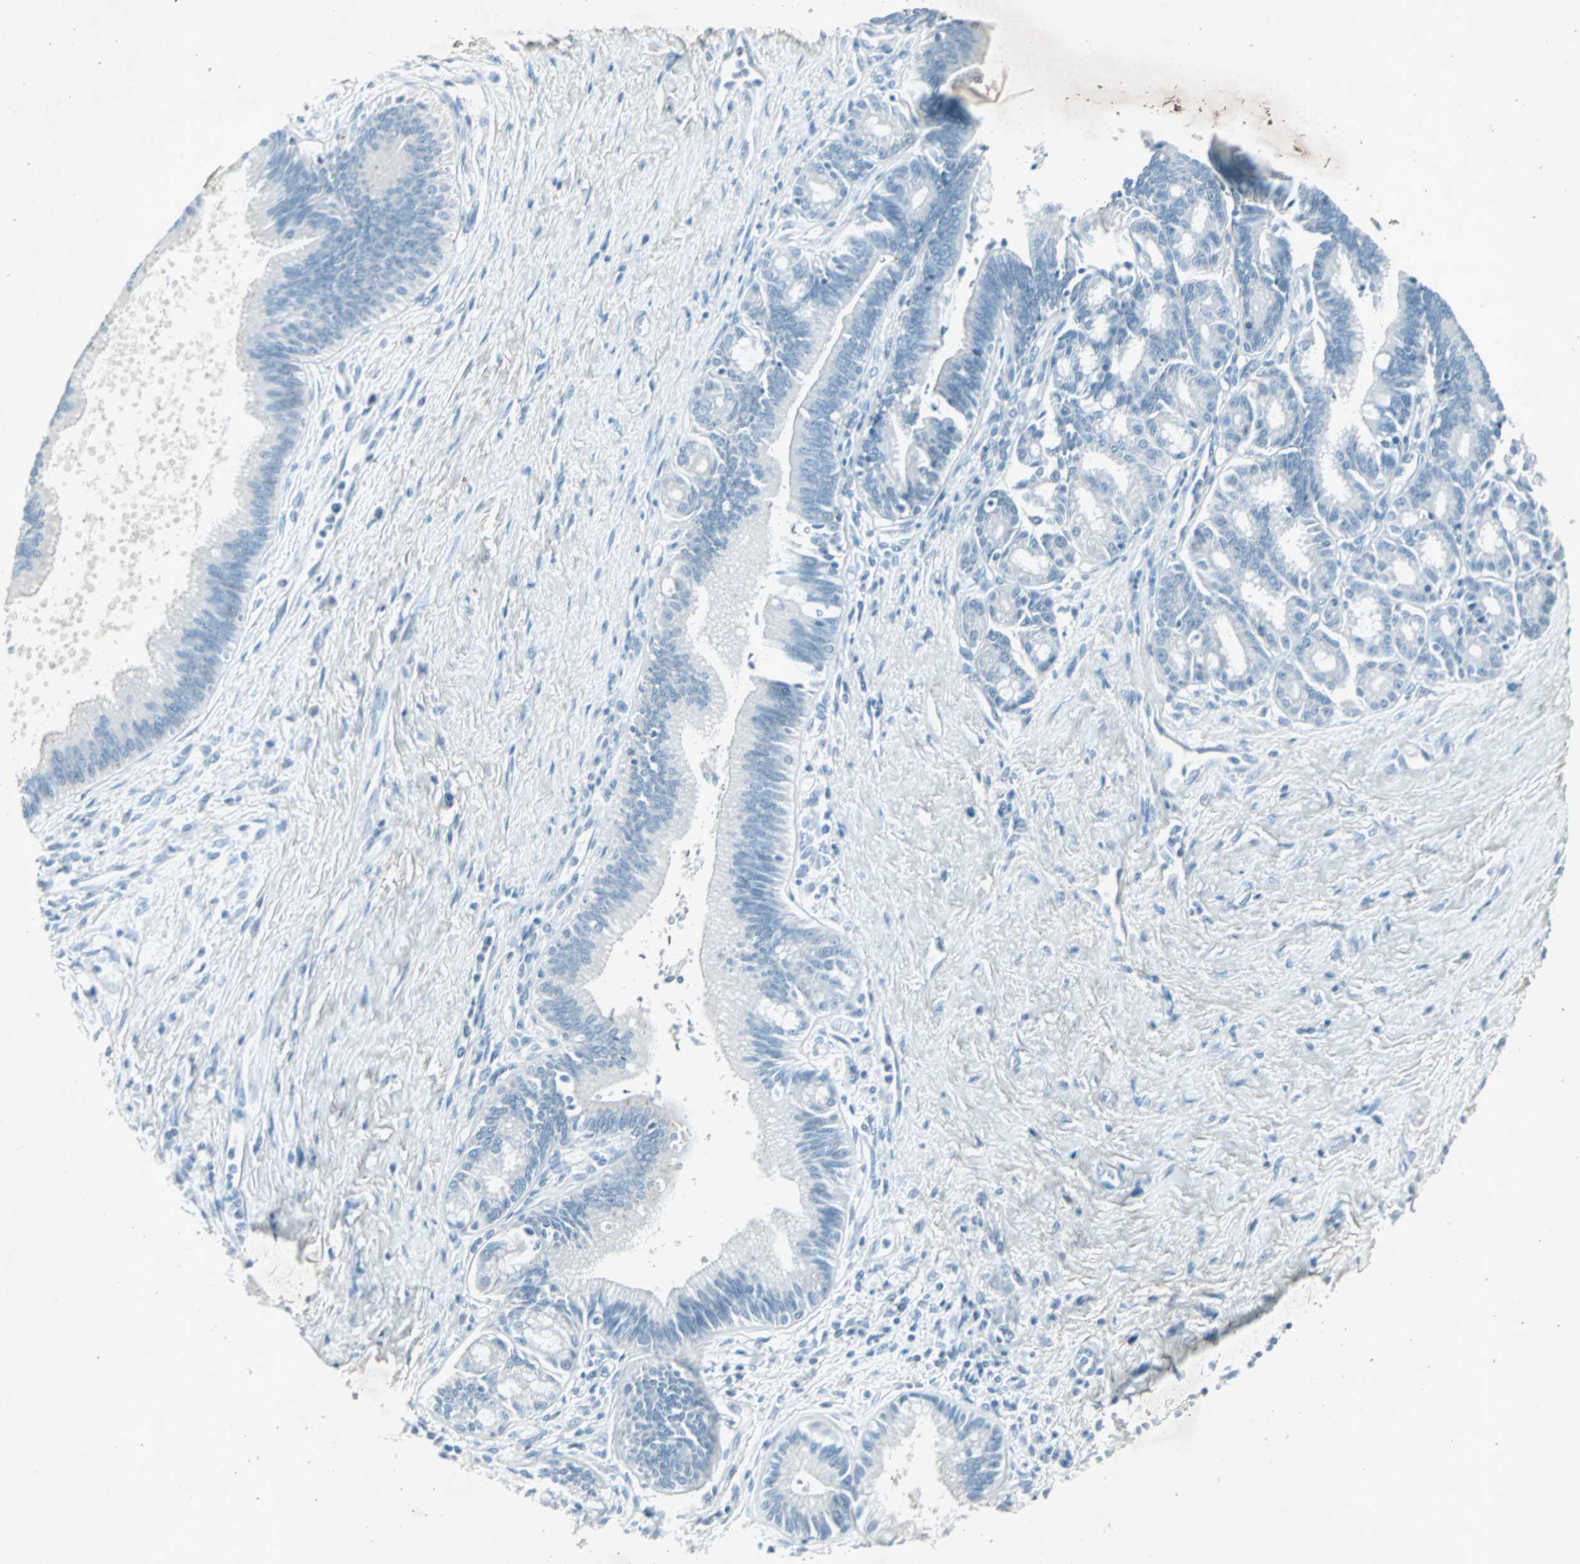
{"staining": {"intensity": "negative", "quantity": "none", "location": "none"}, "tissue": "pancreatic cancer", "cell_type": "Tumor cells", "image_type": "cancer", "snomed": [{"axis": "morphology", "description": "Adenocarcinoma, NOS"}, {"axis": "topography", "description": "Pancreas"}], "caption": "This is an IHC photomicrograph of pancreatic cancer (adenocarcinoma). There is no staining in tumor cells.", "gene": "LANCL3", "patient": {"sex": "male", "age": 59}}